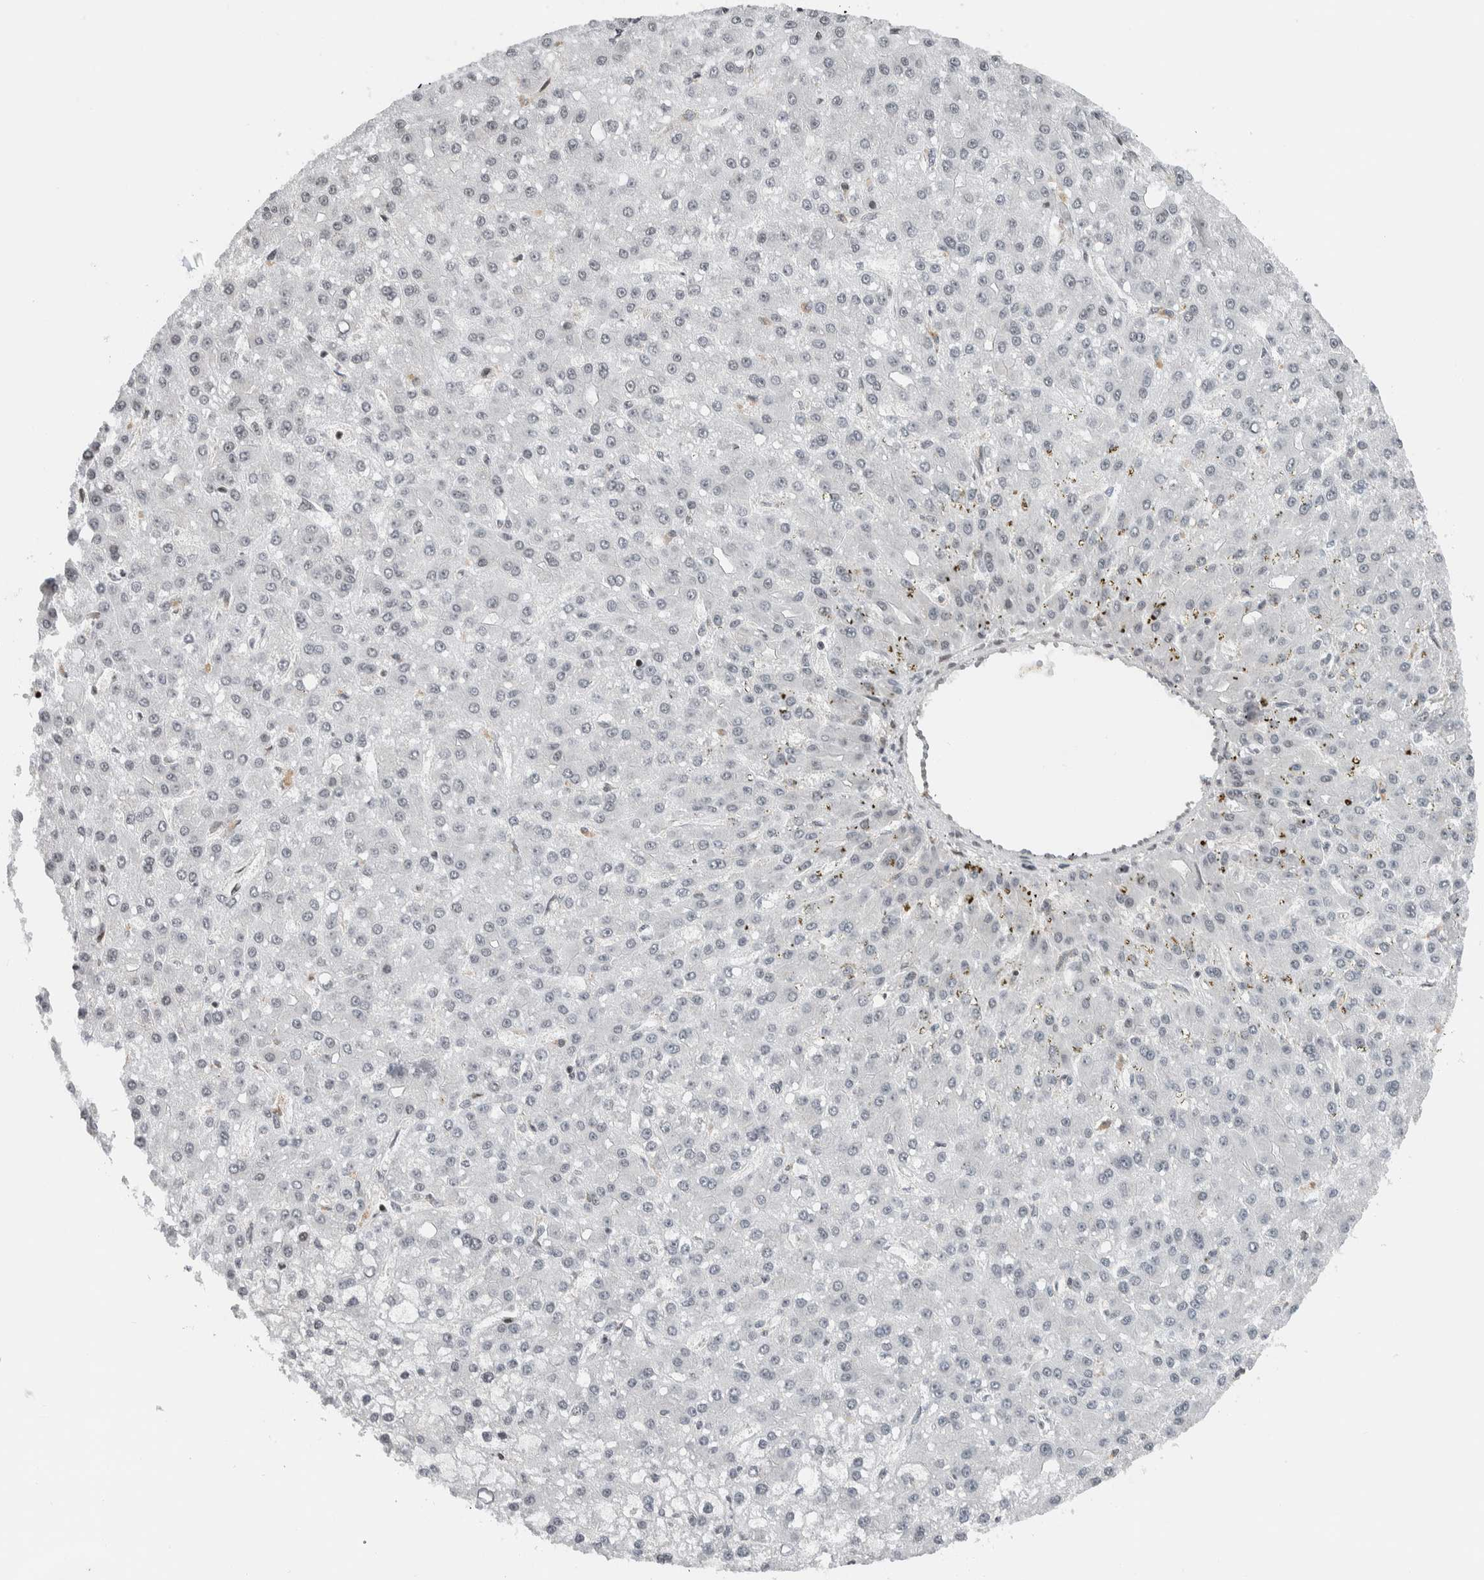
{"staining": {"intensity": "negative", "quantity": "none", "location": "none"}, "tissue": "liver cancer", "cell_type": "Tumor cells", "image_type": "cancer", "snomed": [{"axis": "morphology", "description": "Carcinoma, Hepatocellular, NOS"}, {"axis": "topography", "description": "Liver"}], "caption": "A high-resolution image shows immunohistochemistry staining of liver cancer (hepatocellular carcinoma), which shows no significant expression in tumor cells. (DAB (3,3'-diaminobenzidine) IHC with hematoxylin counter stain).", "gene": "NPLOC4", "patient": {"sex": "male", "age": 67}}